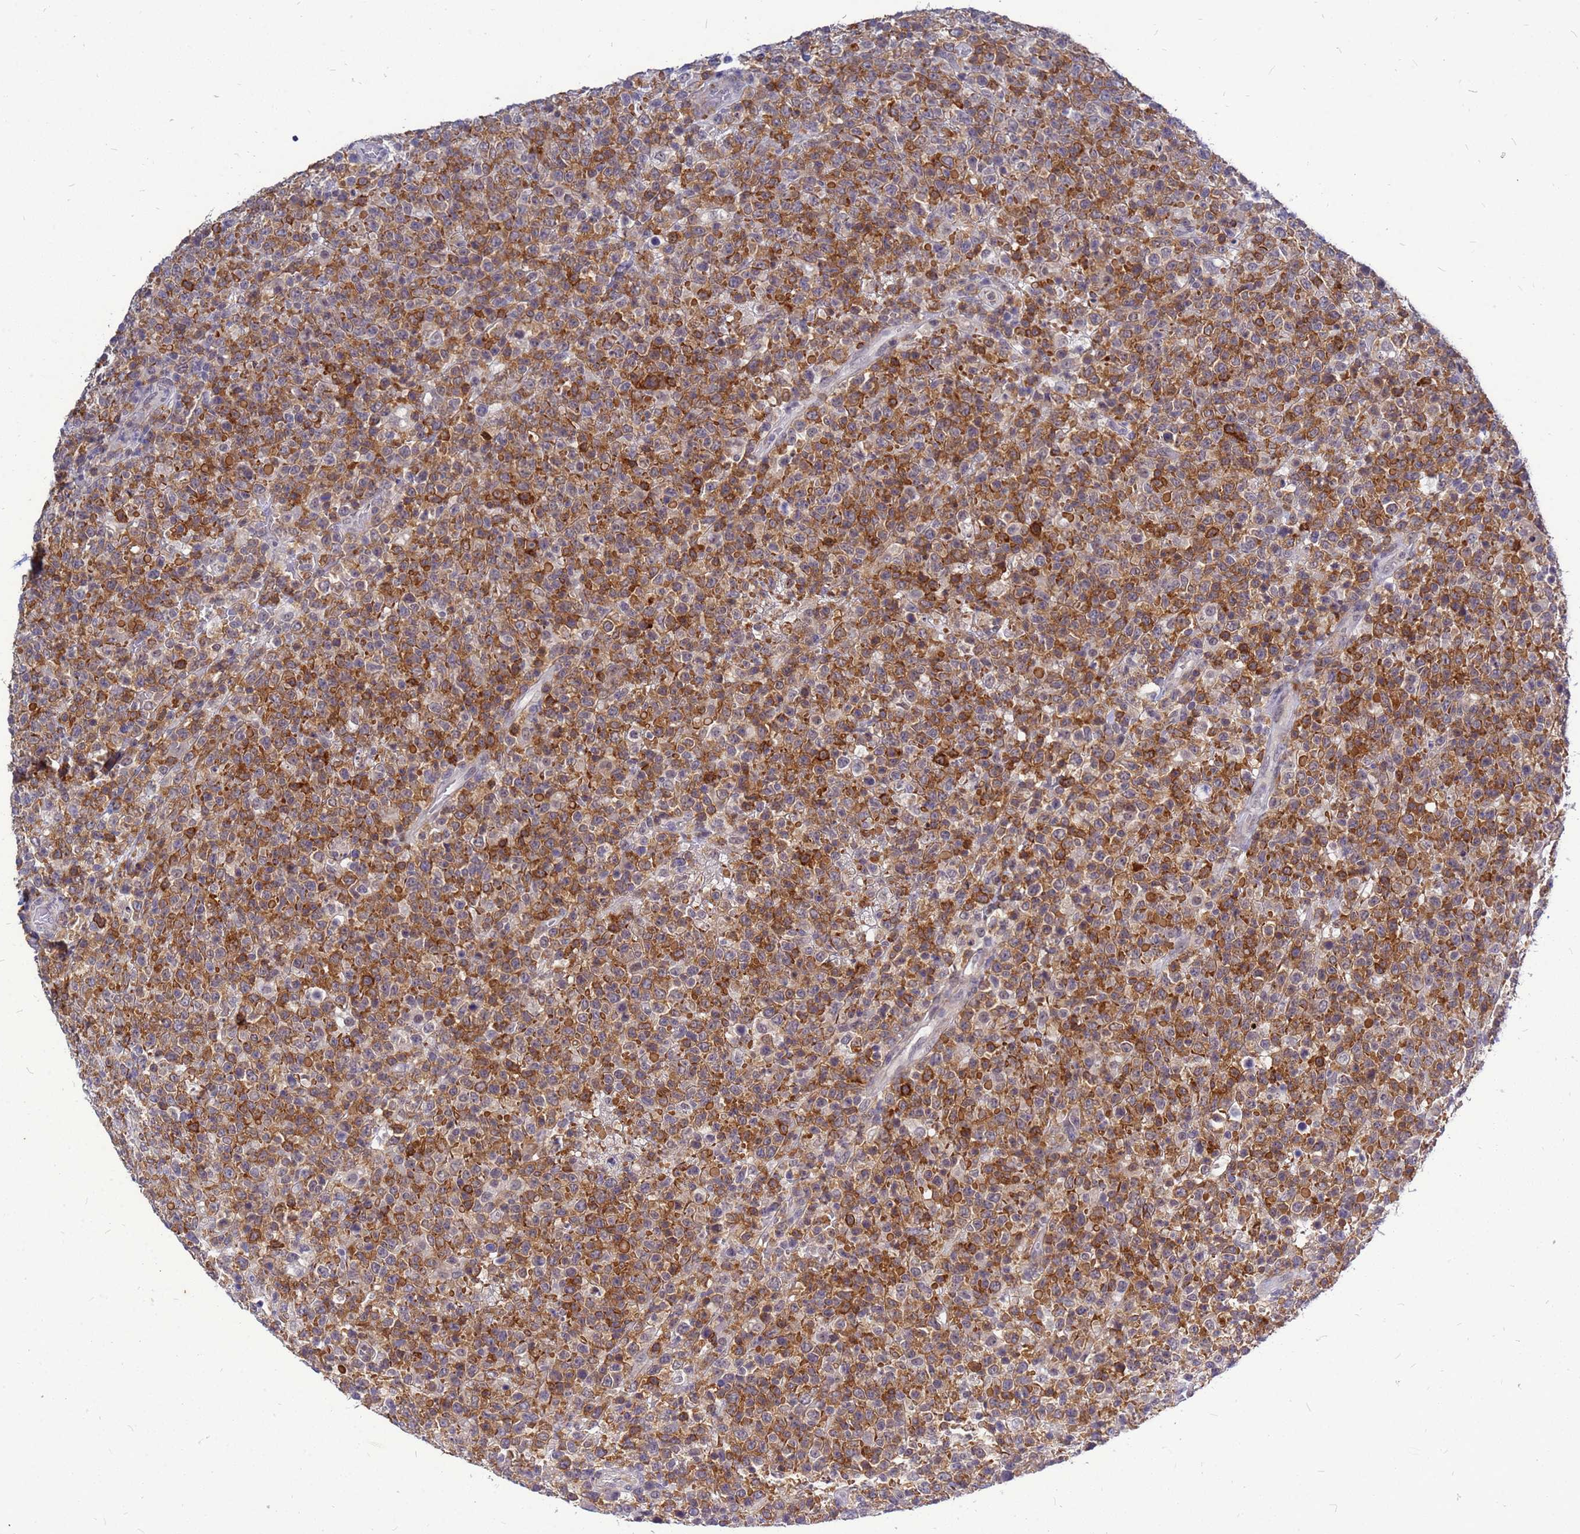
{"staining": {"intensity": "strong", "quantity": "25%-75%", "location": "cytoplasmic/membranous"}, "tissue": "lymphoma", "cell_type": "Tumor cells", "image_type": "cancer", "snomed": [{"axis": "morphology", "description": "Malignant lymphoma, non-Hodgkin's type, High grade"}, {"axis": "topography", "description": "Colon"}], "caption": "The immunohistochemical stain labels strong cytoplasmic/membranous expression in tumor cells of lymphoma tissue.", "gene": "SRGAP3", "patient": {"sex": "female", "age": 53}}